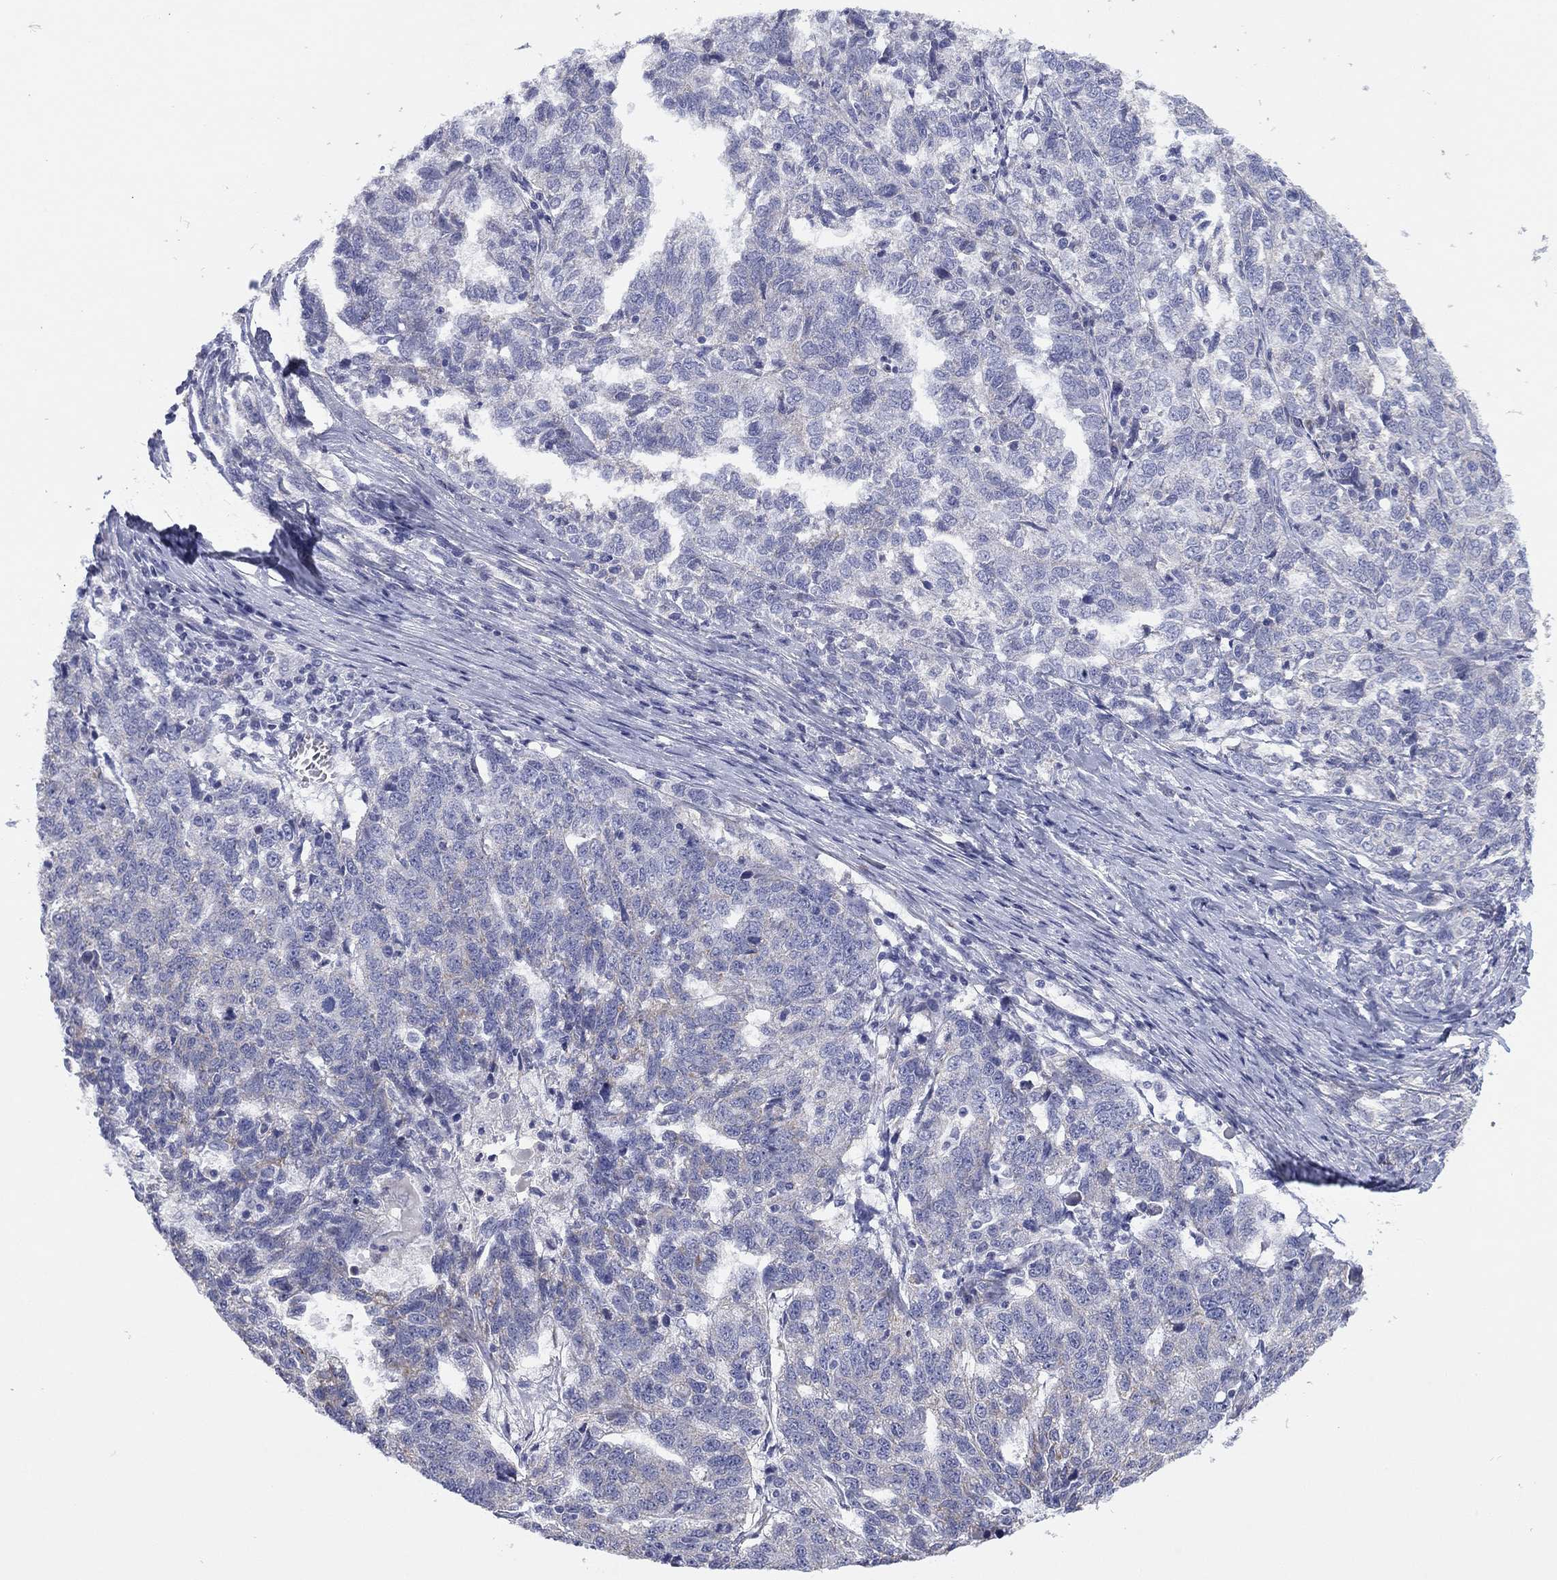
{"staining": {"intensity": "weak", "quantity": "<25%", "location": "cytoplasmic/membranous"}, "tissue": "ovarian cancer", "cell_type": "Tumor cells", "image_type": "cancer", "snomed": [{"axis": "morphology", "description": "Cystadenocarcinoma, serous, NOS"}, {"axis": "topography", "description": "Ovary"}], "caption": "Photomicrograph shows no significant protein staining in tumor cells of serous cystadenocarcinoma (ovarian).", "gene": "MGST3", "patient": {"sex": "female", "age": 71}}